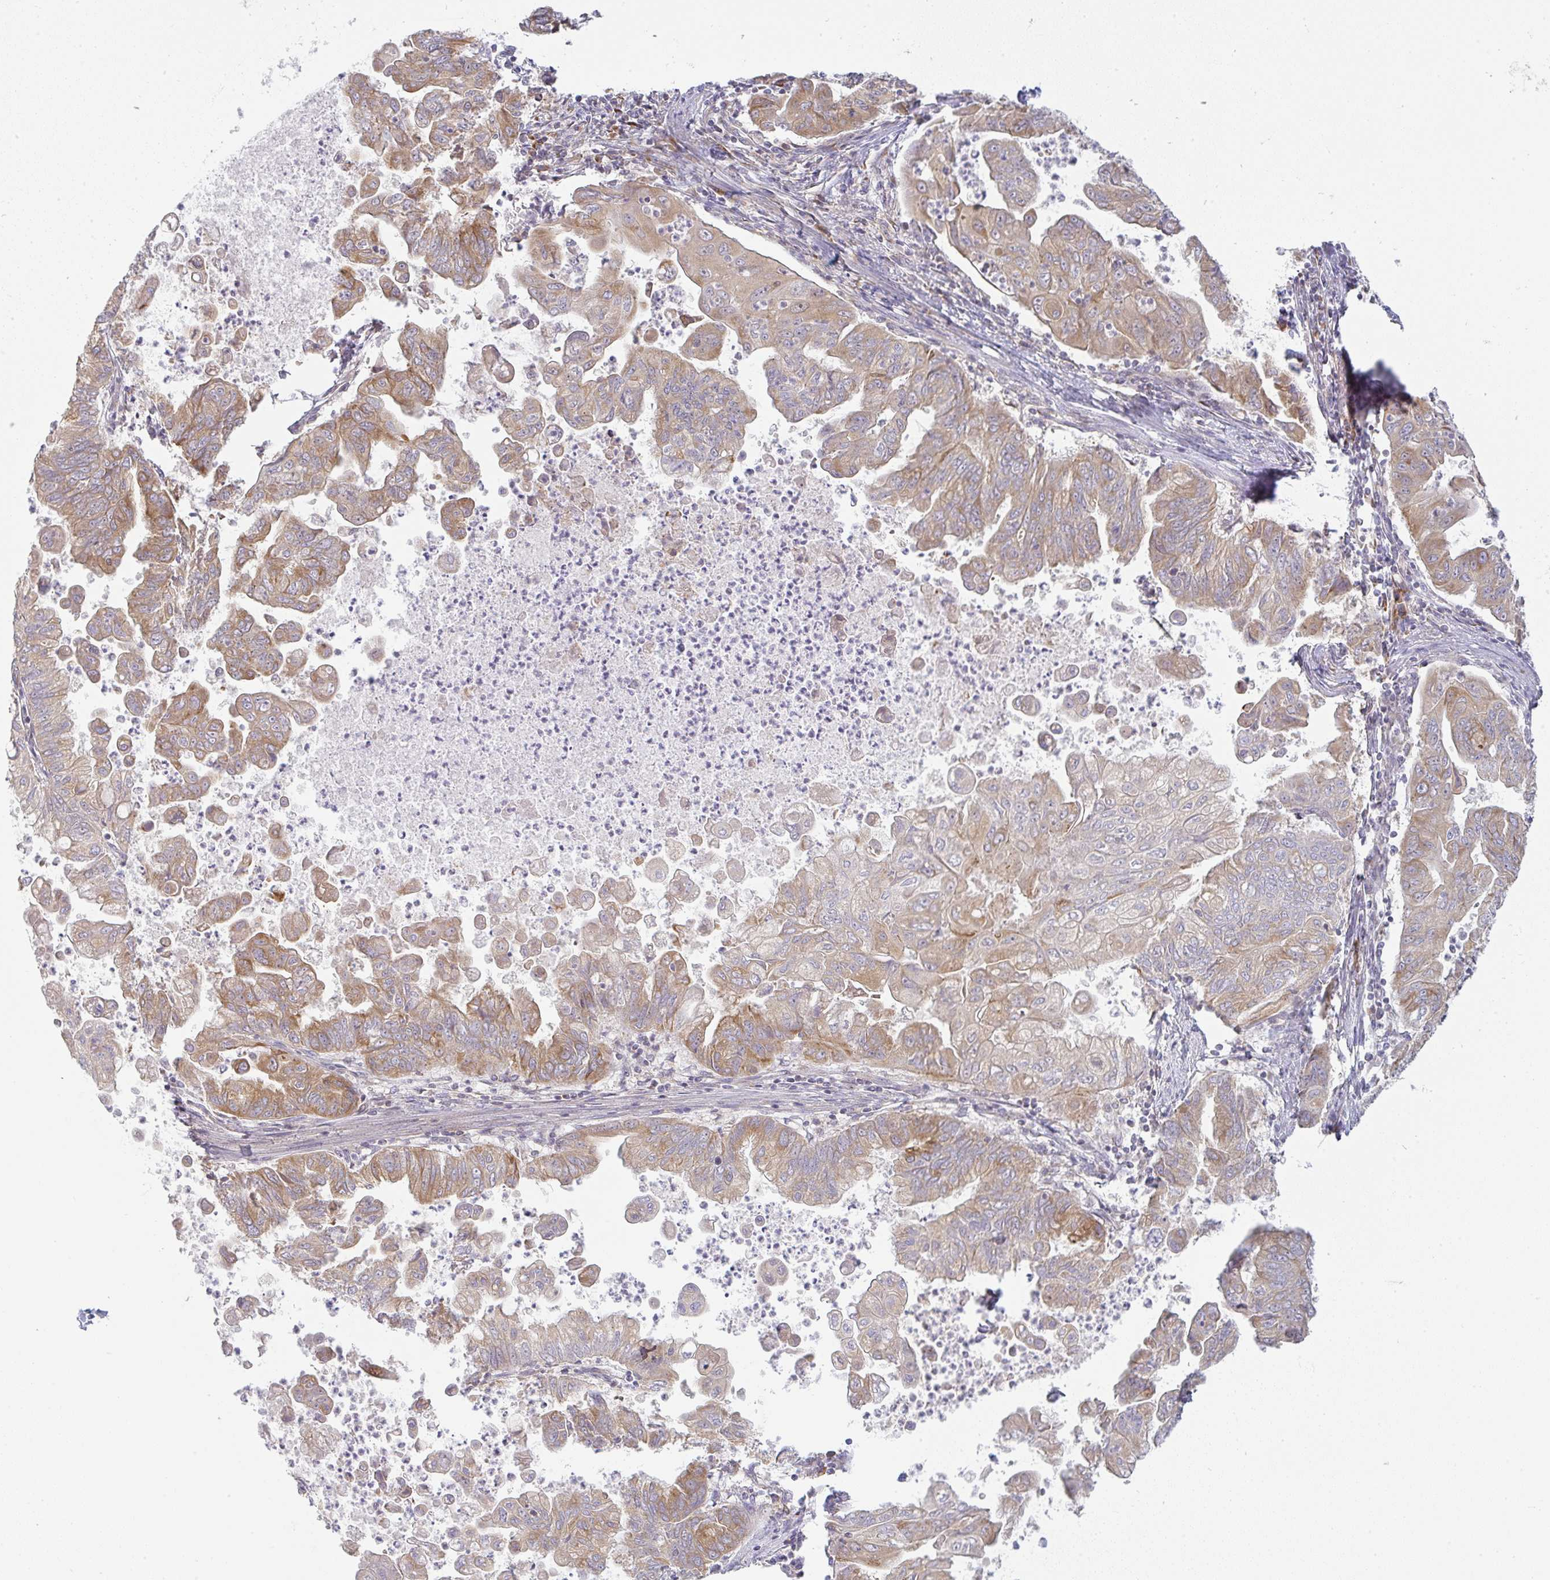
{"staining": {"intensity": "moderate", "quantity": "25%-75%", "location": "cytoplasmic/membranous"}, "tissue": "stomach cancer", "cell_type": "Tumor cells", "image_type": "cancer", "snomed": [{"axis": "morphology", "description": "Adenocarcinoma, NOS"}, {"axis": "topography", "description": "Stomach, upper"}], "caption": "Protein staining exhibits moderate cytoplasmic/membranous staining in approximately 25%-75% of tumor cells in adenocarcinoma (stomach).", "gene": "MOB1A", "patient": {"sex": "male", "age": 80}}